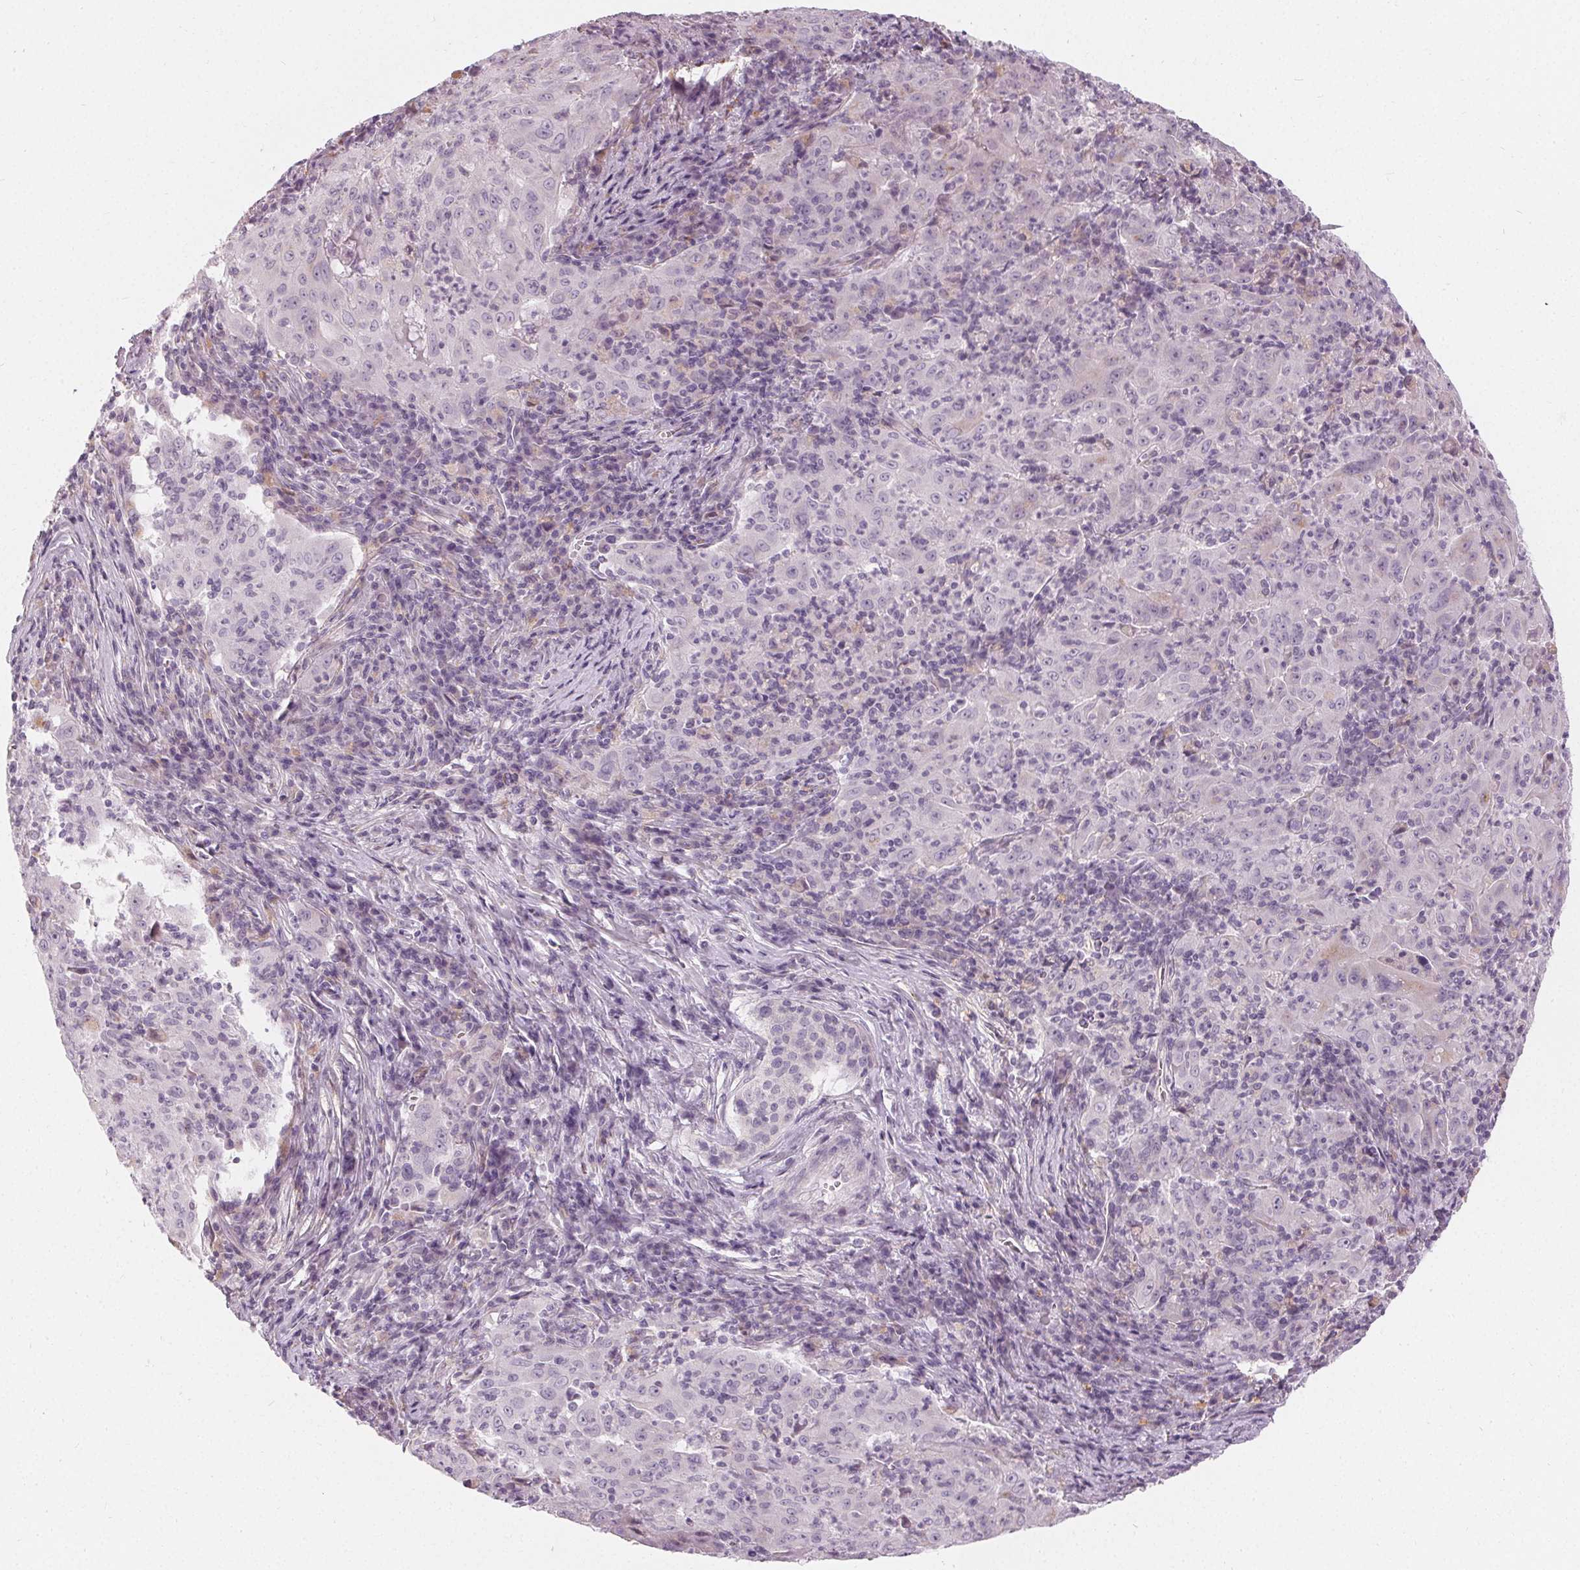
{"staining": {"intensity": "negative", "quantity": "none", "location": "none"}, "tissue": "pancreatic cancer", "cell_type": "Tumor cells", "image_type": "cancer", "snomed": [{"axis": "morphology", "description": "Adenocarcinoma, NOS"}, {"axis": "topography", "description": "Pancreas"}], "caption": "Human pancreatic cancer (adenocarcinoma) stained for a protein using IHC shows no staining in tumor cells.", "gene": "HOPX", "patient": {"sex": "male", "age": 63}}